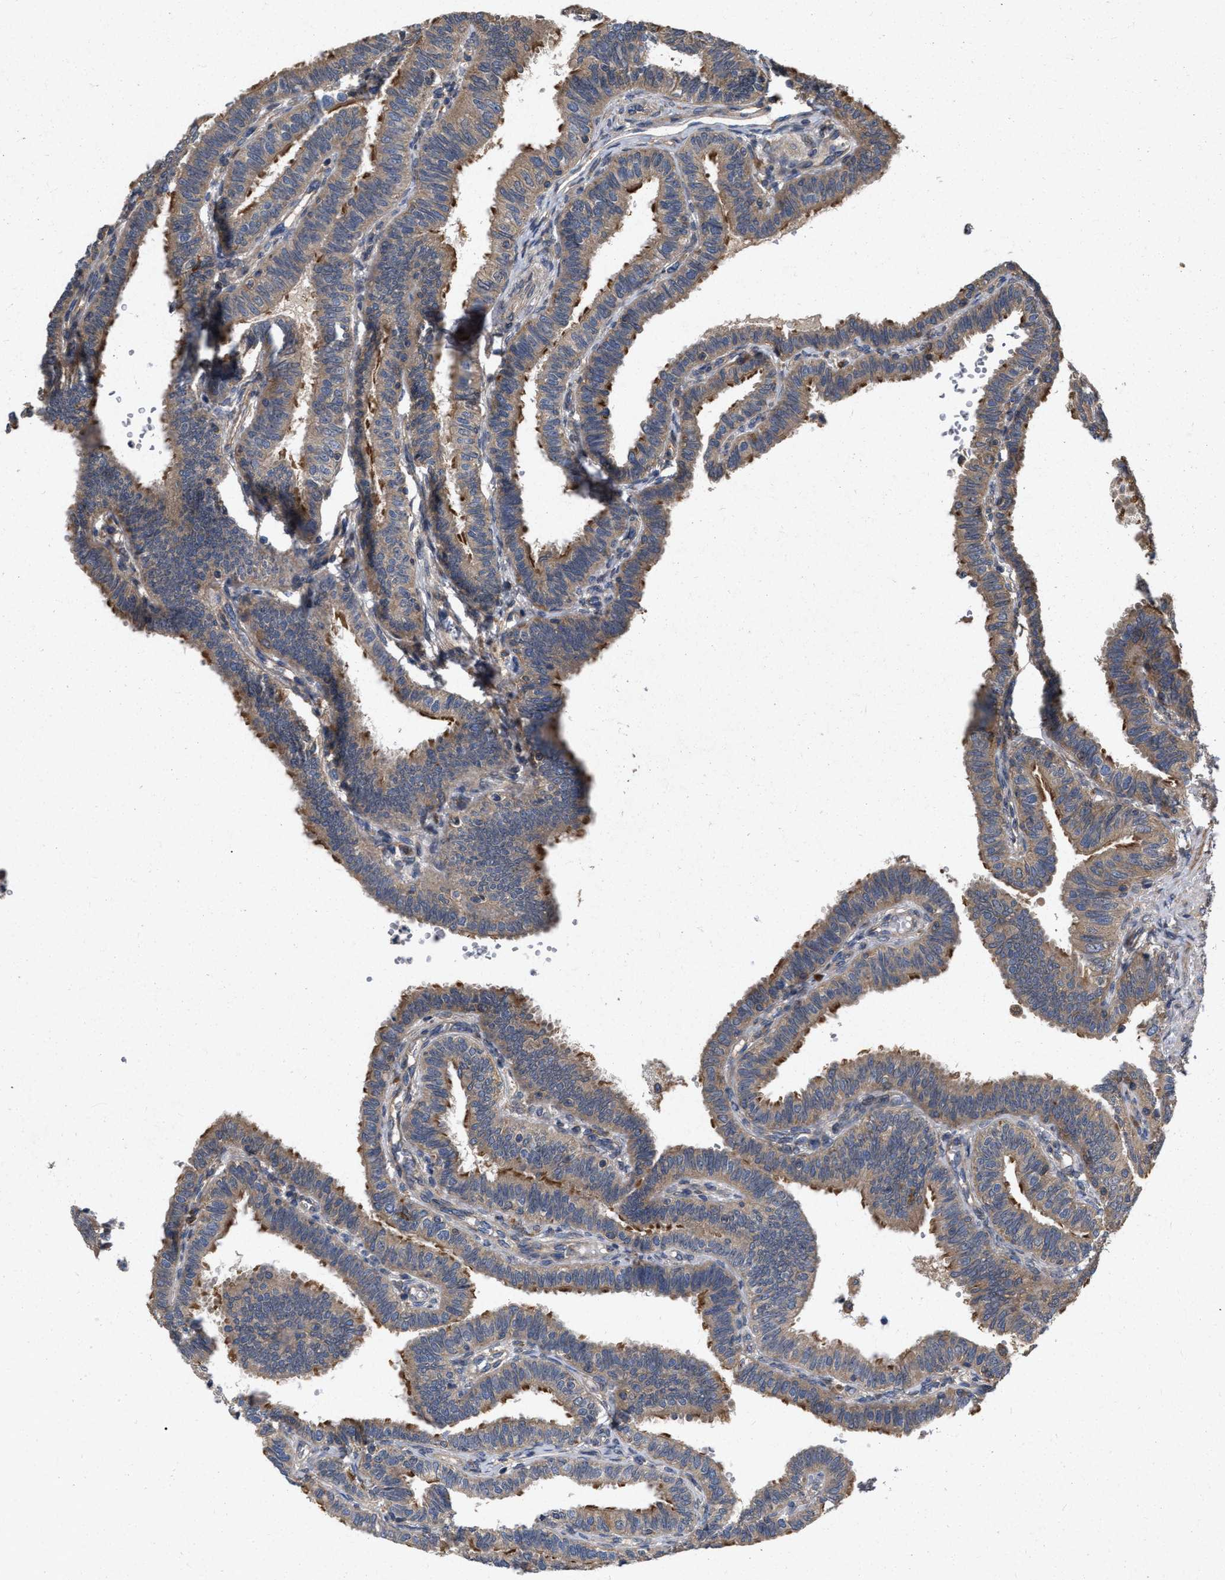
{"staining": {"intensity": "moderate", "quantity": ">75%", "location": "cytoplasmic/membranous"}, "tissue": "fallopian tube", "cell_type": "Glandular cells", "image_type": "normal", "snomed": [{"axis": "morphology", "description": "Normal tissue, NOS"}, {"axis": "topography", "description": "Fallopian tube"}, {"axis": "topography", "description": "Placenta"}], "caption": "Fallopian tube stained for a protein displays moderate cytoplasmic/membranous positivity in glandular cells. The protein is stained brown, and the nuclei are stained in blue (DAB (3,3'-diaminobenzidine) IHC with brightfield microscopy, high magnification).", "gene": "CDKN2C", "patient": {"sex": "female", "age": 34}}